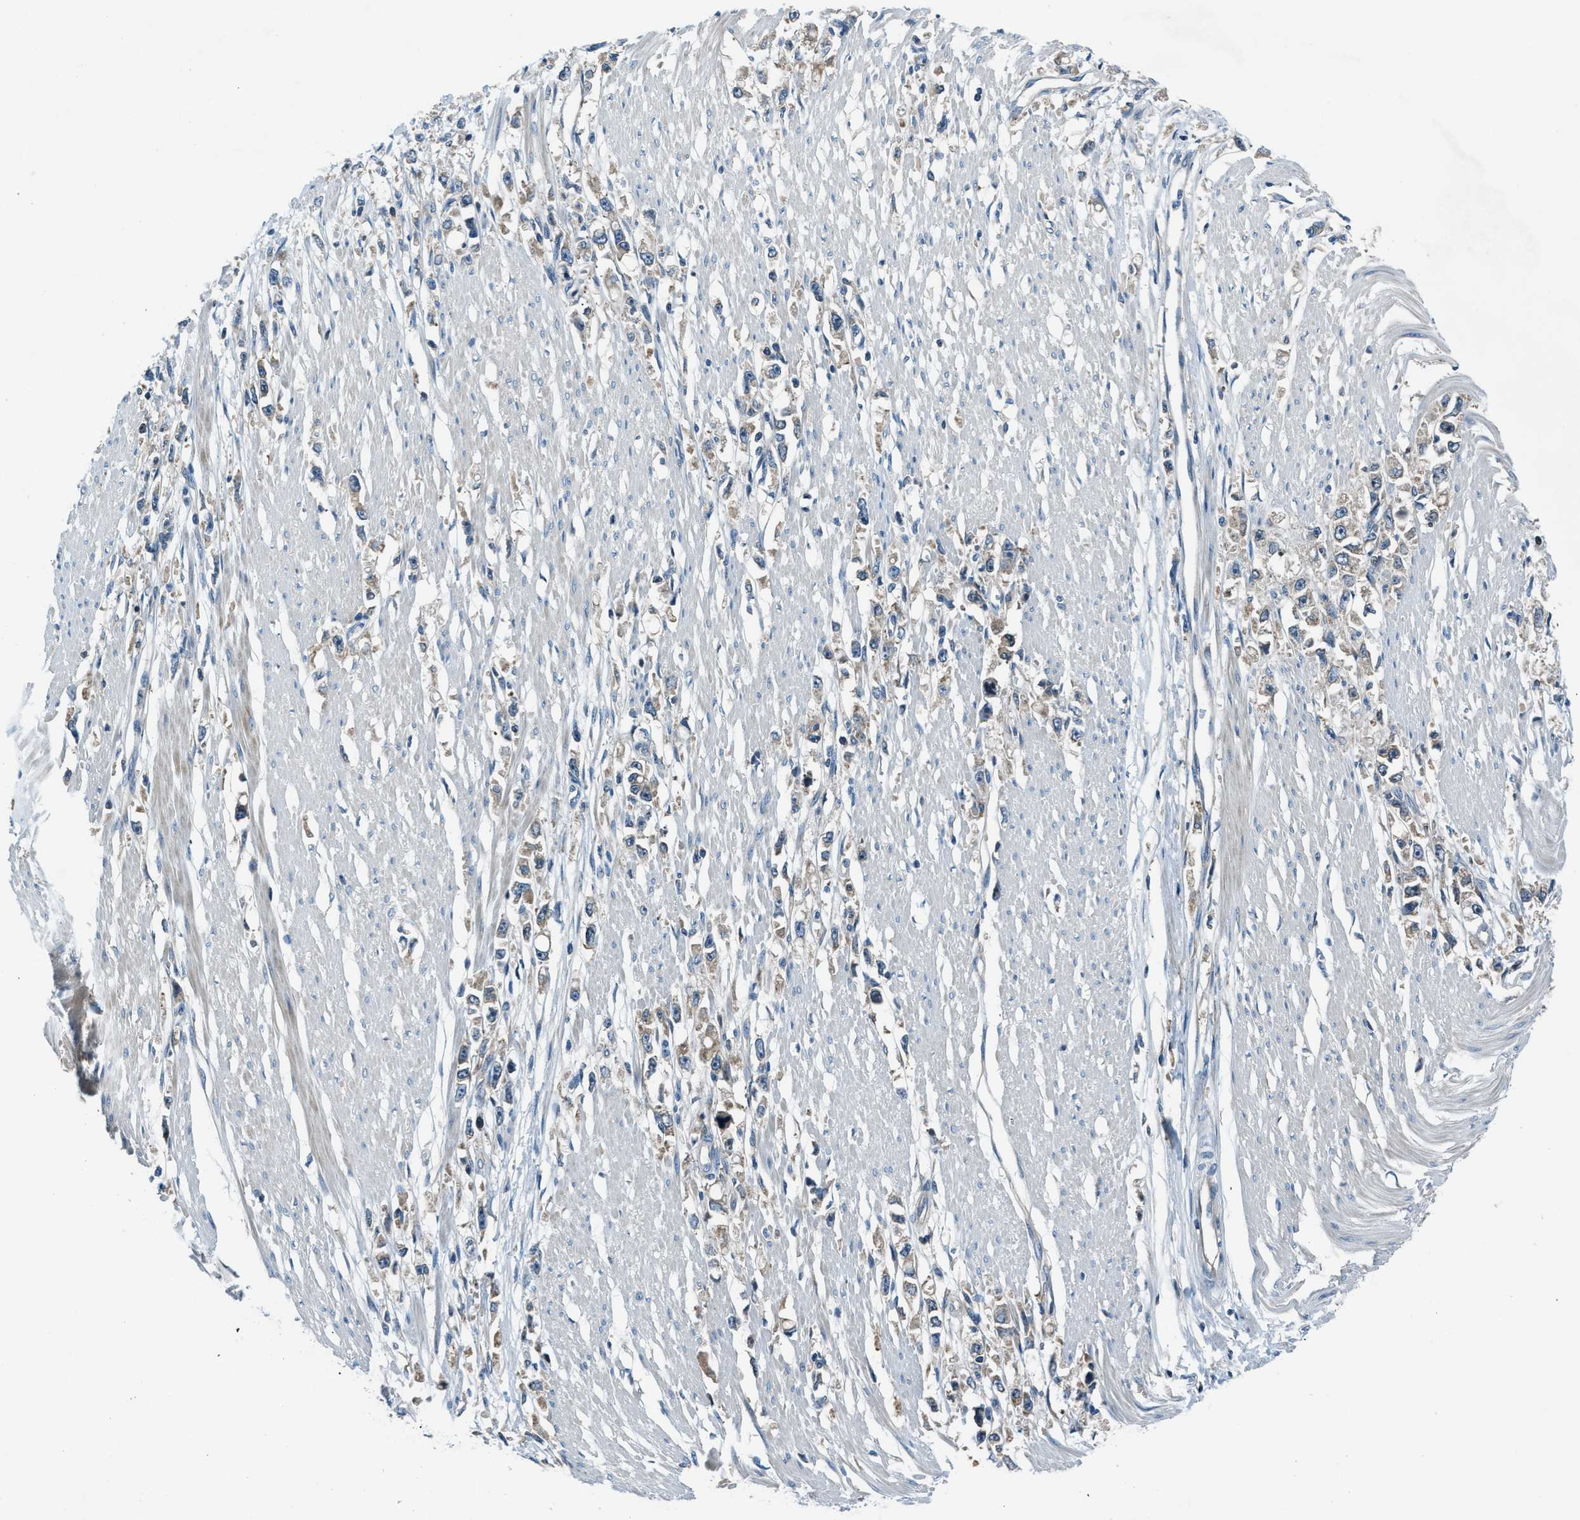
{"staining": {"intensity": "weak", "quantity": ">75%", "location": "cytoplasmic/membranous"}, "tissue": "stomach cancer", "cell_type": "Tumor cells", "image_type": "cancer", "snomed": [{"axis": "morphology", "description": "Adenocarcinoma, NOS"}, {"axis": "topography", "description": "Stomach"}], "caption": "IHC histopathology image of adenocarcinoma (stomach) stained for a protein (brown), which exhibits low levels of weak cytoplasmic/membranous positivity in about >75% of tumor cells.", "gene": "ARFGAP2", "patient": {"sex": "female", "age": 59}}